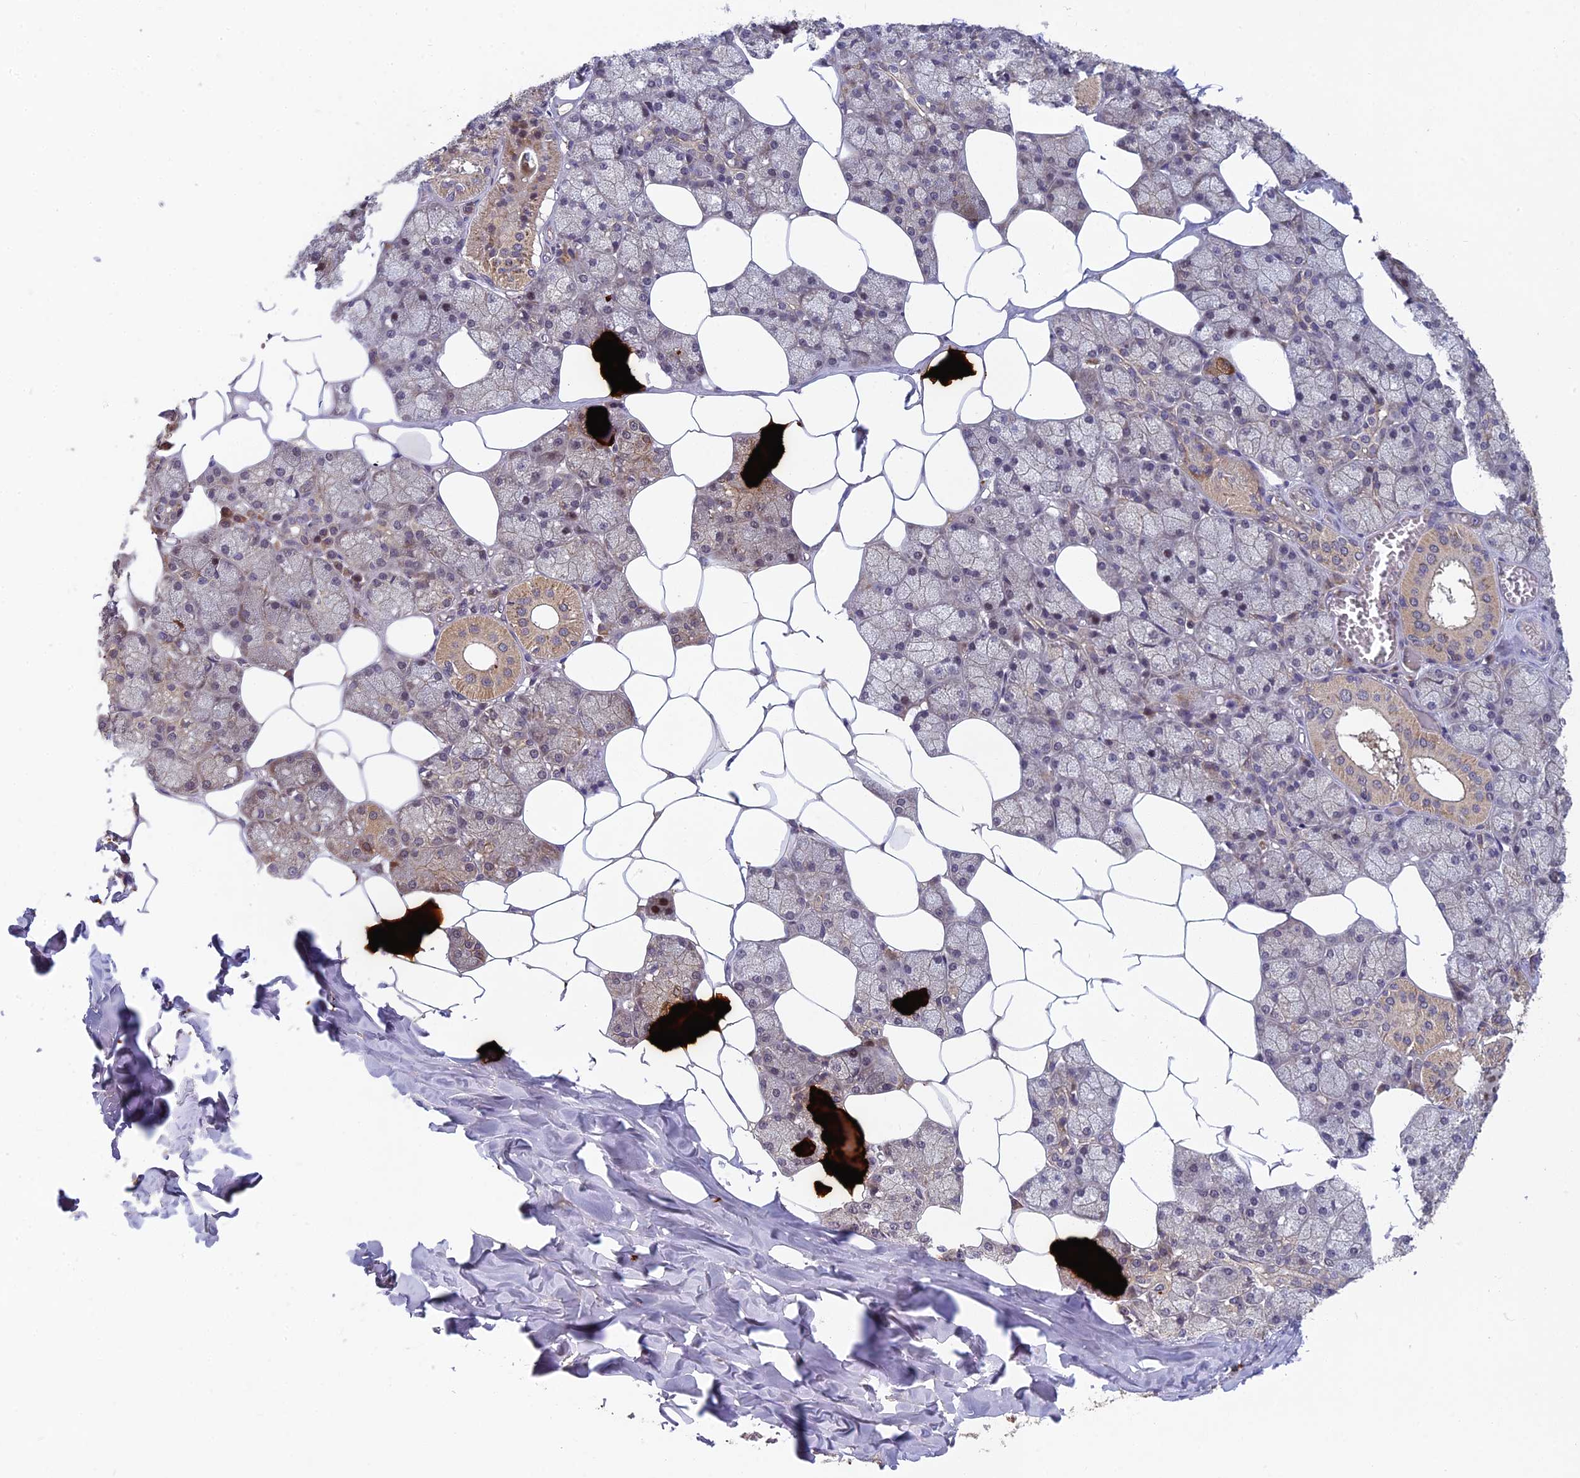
{"staining": {"intensity": "weak", "quantity": "25%-75%", "location": "cytoplasmic/membranous,nuclear"}, "tissue": "salivary gland", "cell_type": "Glandular cells", "image_type": "normal", "snomed": [{"axis": "morphology", "description": "Normal tissue, NOS"}, {"axis": "topography", "description": "Salivary gland"}], "caption": "Weak cytoplasmic/membranous,nuclear protein staining is present in approximately 25%-75% of glandular cells in salivary gland. The staining was performed using DAB (3,3'-diaminobenzidine), with brown indicating positive protein expression. Nuclei are stained blue with hematoxylin.", "gene": "PIKFYVE", "patient": {"sex": "male", "age": 62}}